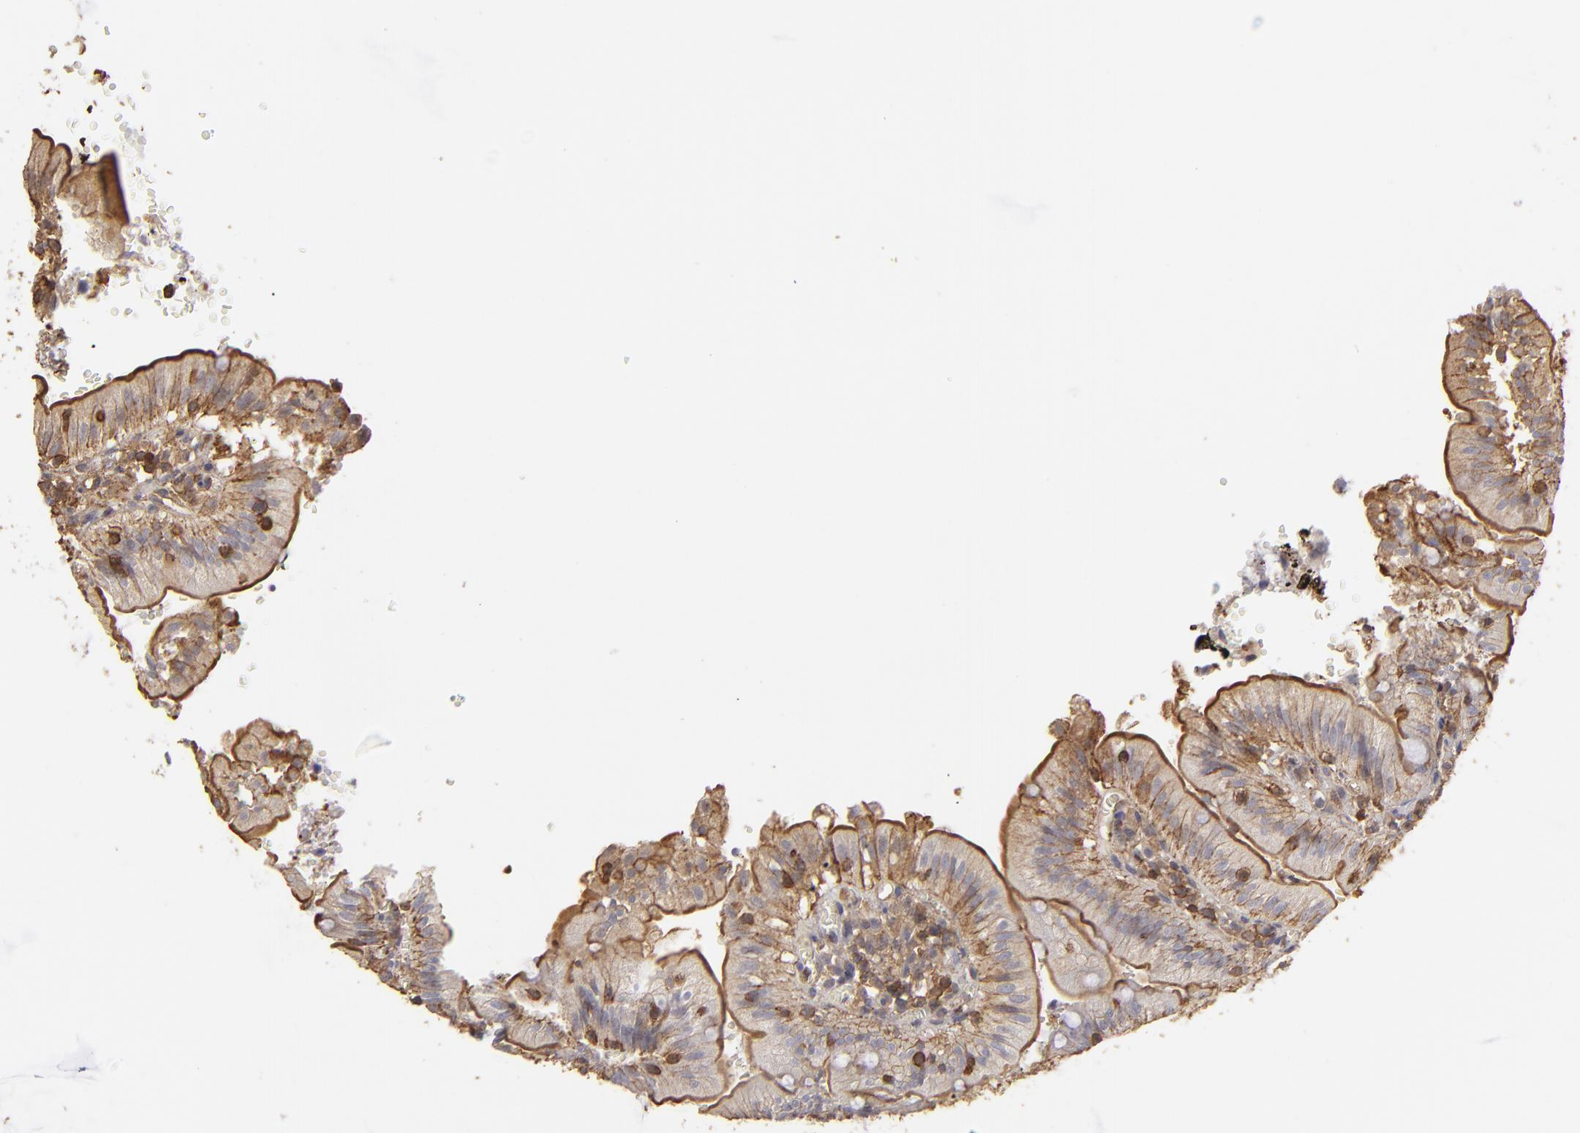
{"staining": {"intensity": "weak", "quantity": ">75%", "location": "cytoplasmic/membranous"}, "tissue": "small intestine", "cell_type": "Glandular cells", "image_type": "normal", "snomed": [{"axis": "morphology", "description": "Normal tissue, NOS"}, {"axis": "topography", "description": "Small intestine"}], "caption": "High-magnification brightfield microscopy of unremarkable small intestine stained with DAB (brown) and counterstained with hematoxylin (blue). glandular cells exhibit weak cytoplasmic/membranous expression is appreciated in approximately>75% of cells. The protein is shown in brown color, while the nuclei are stained blue.", "gene": "ACTB", "patient": {"sex": "male", "age": 71}}